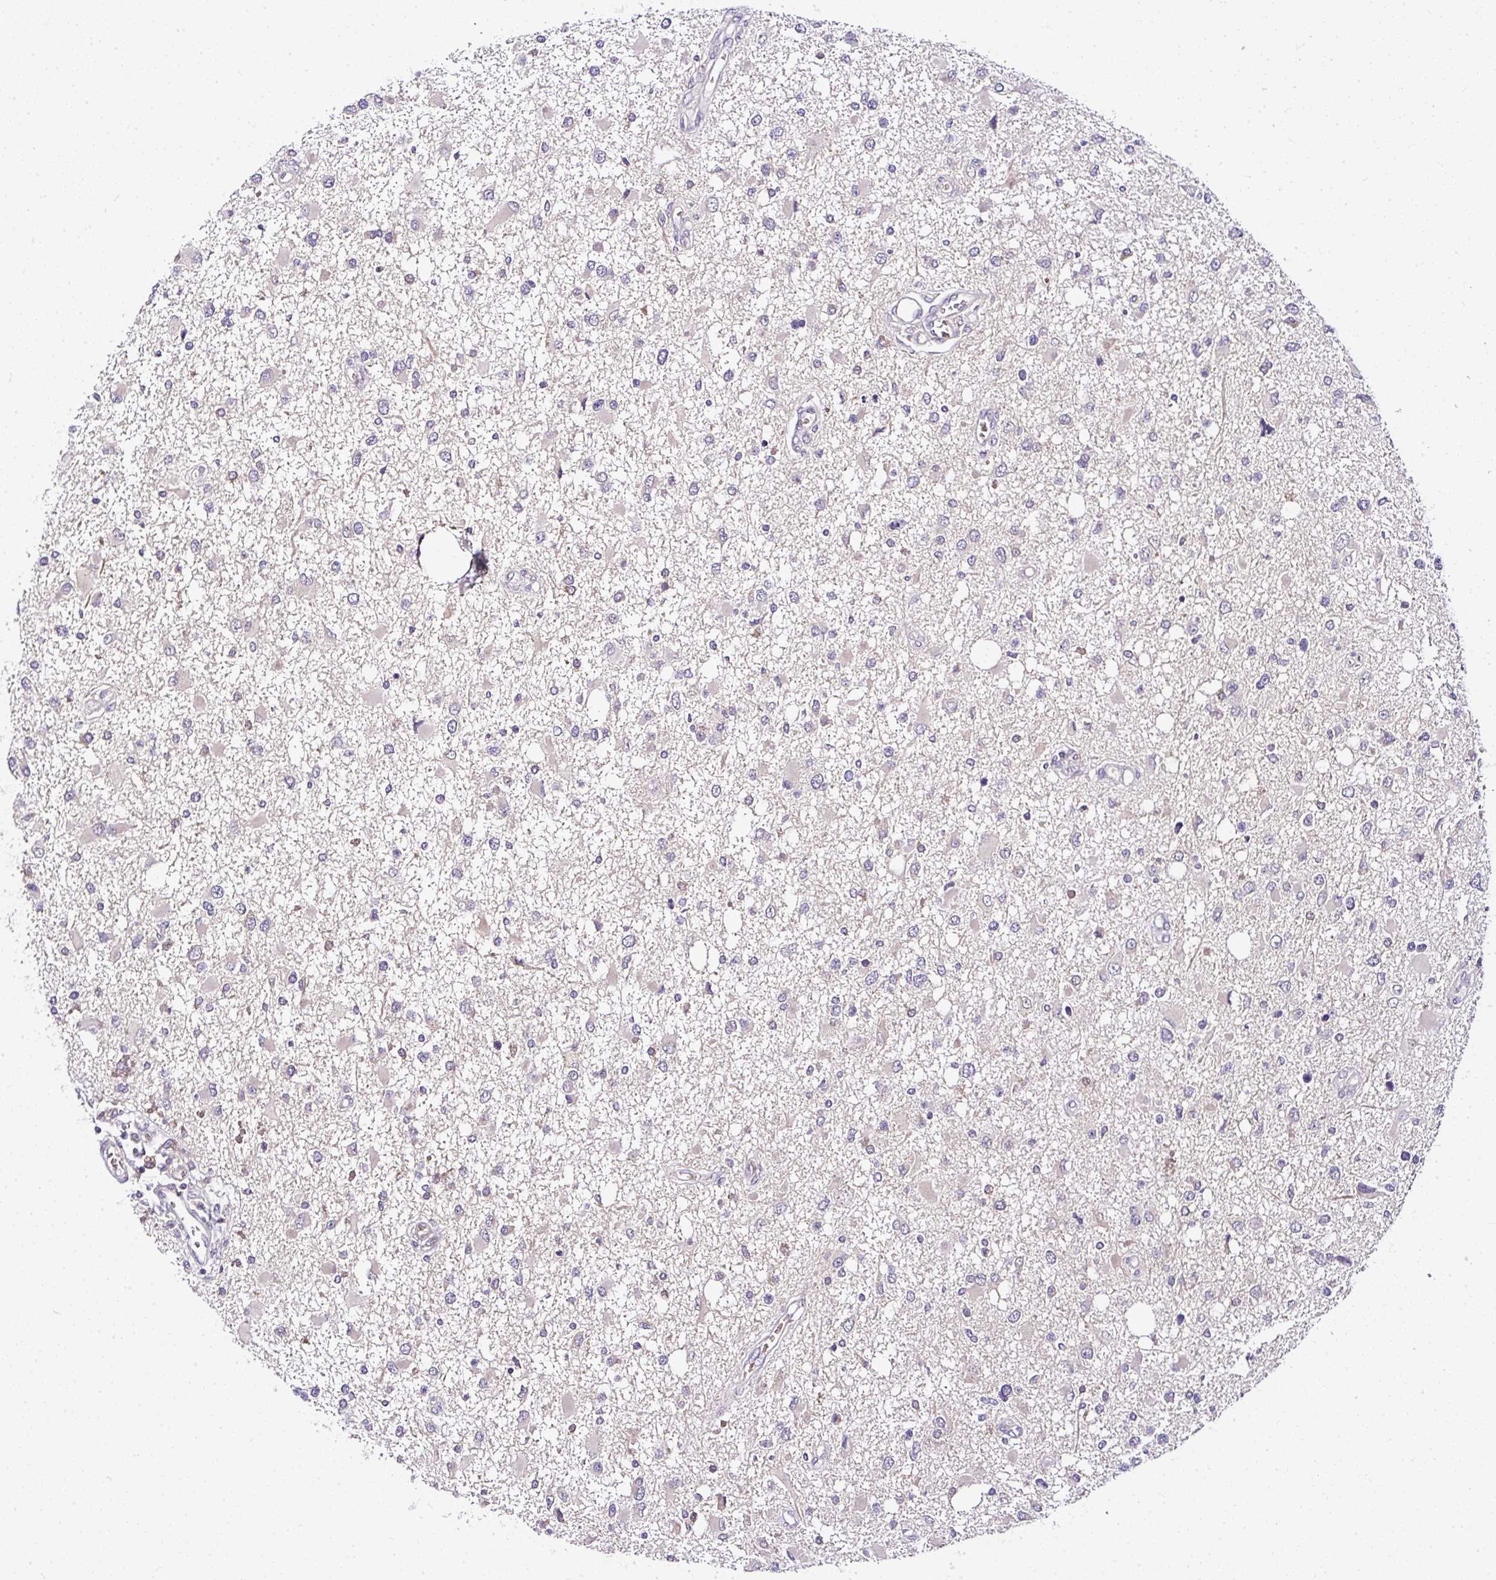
{"staining": {"intensity": "negative", "quantity": "none", "location": "none"}, "tissue": "glioma", "cell_type": "Tumor cells", "image_type": "cancer", "snomed": [{"axis": "morphology", "description": "Glioma, malignant, High grade"}, {"axis": "topography", "description": "Brain"}], "caption": "An IHC histopathology image of glioma is shown. There is no staining in tumor cells of glioma.", "gene": "DEPDC5", "patient": {"sex": "male", "age": 53}}